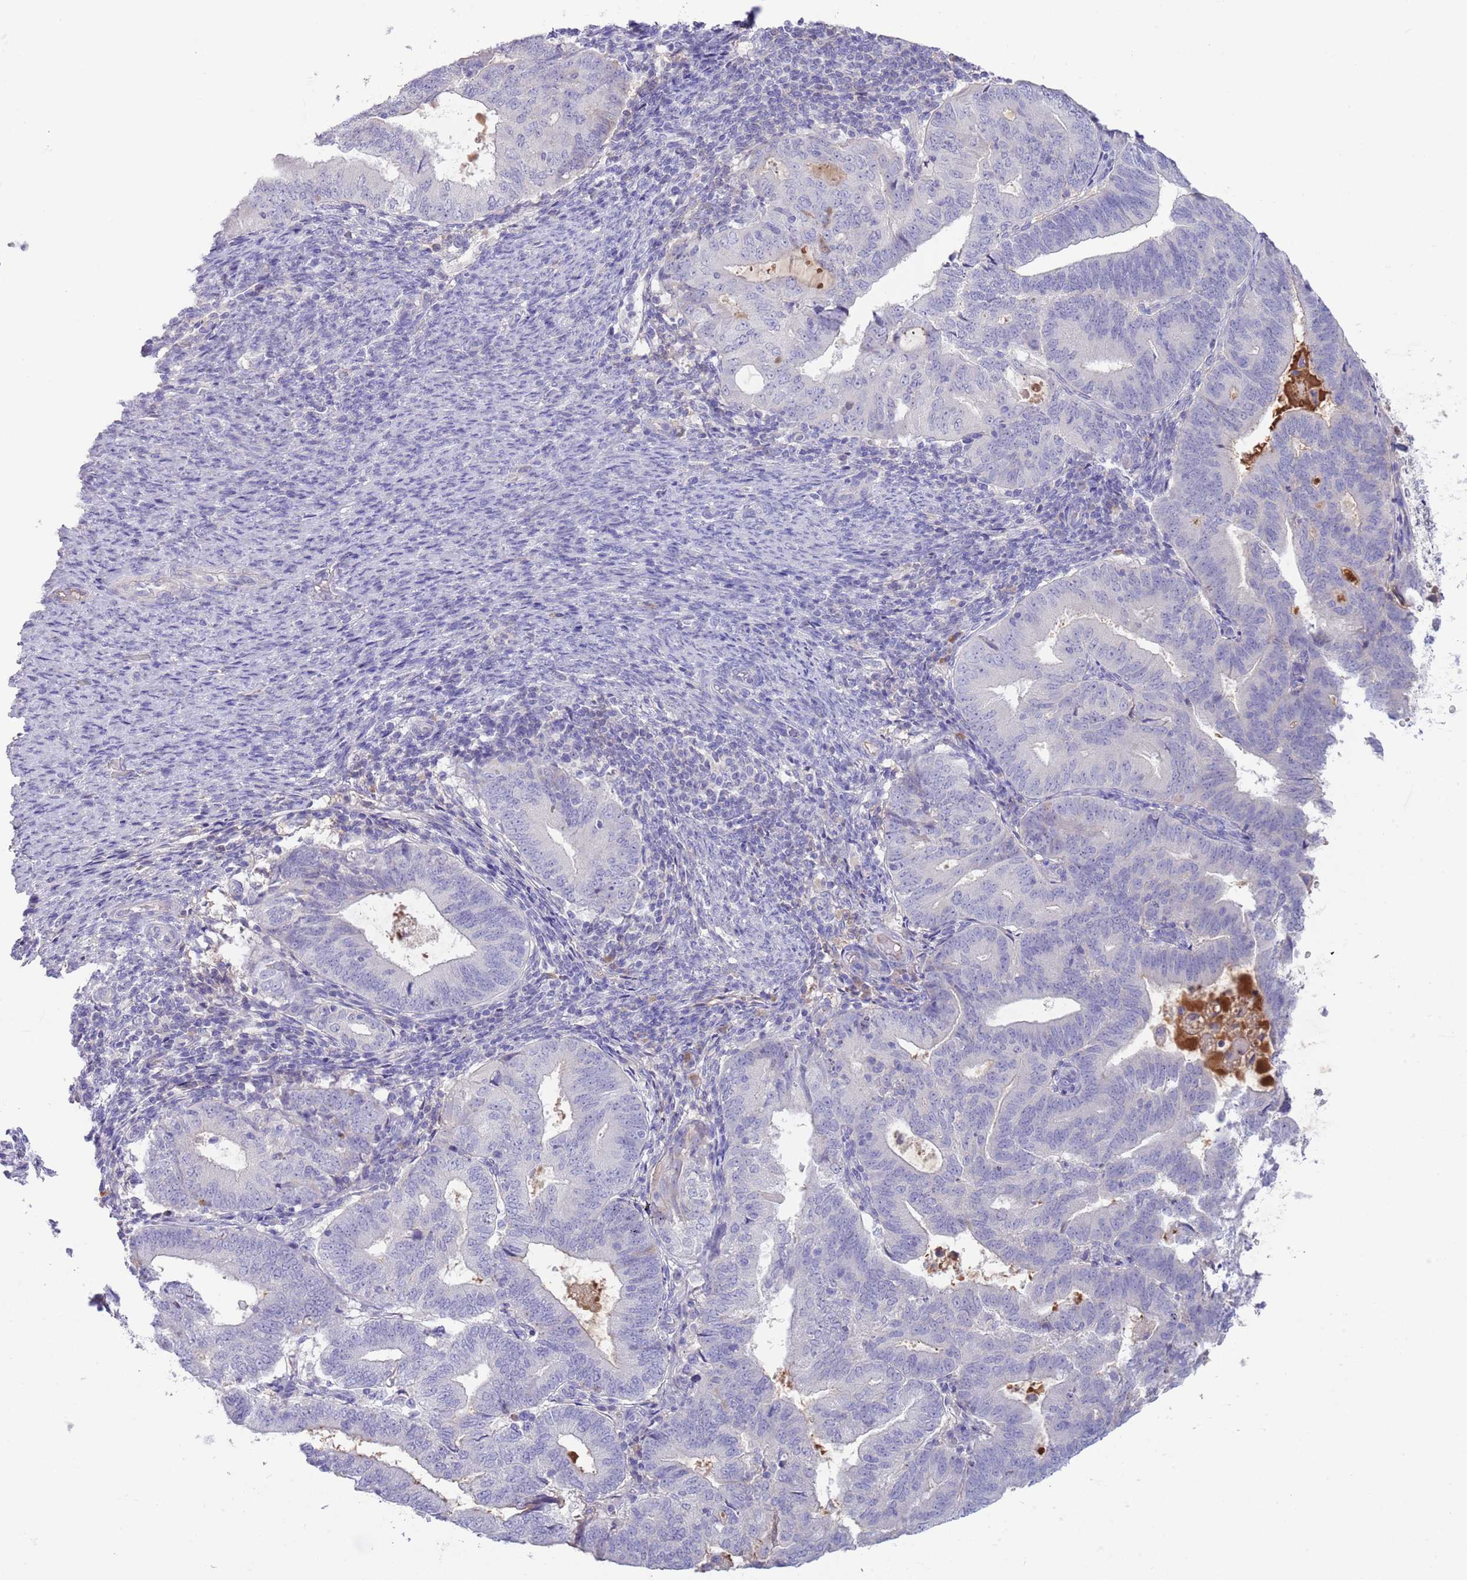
{"staining": {"intensity": "negative", "quantity": "none", "location": "none"}, "tissue": "endometrial cancer", "cell_type": "Tumor cells", "image_type": "cancer", "snomed": [{"axis": "morphology", "description": "Adenocarcinoma, NOS"}, {"axis": "topography", "description": "Endometrium"}], "caption": "Micrograph shows no protein expression in tumor cells of endometrial cancer tissue.", "gene": "IGFL4", "patient": {"sex": "female", "age": 70}}